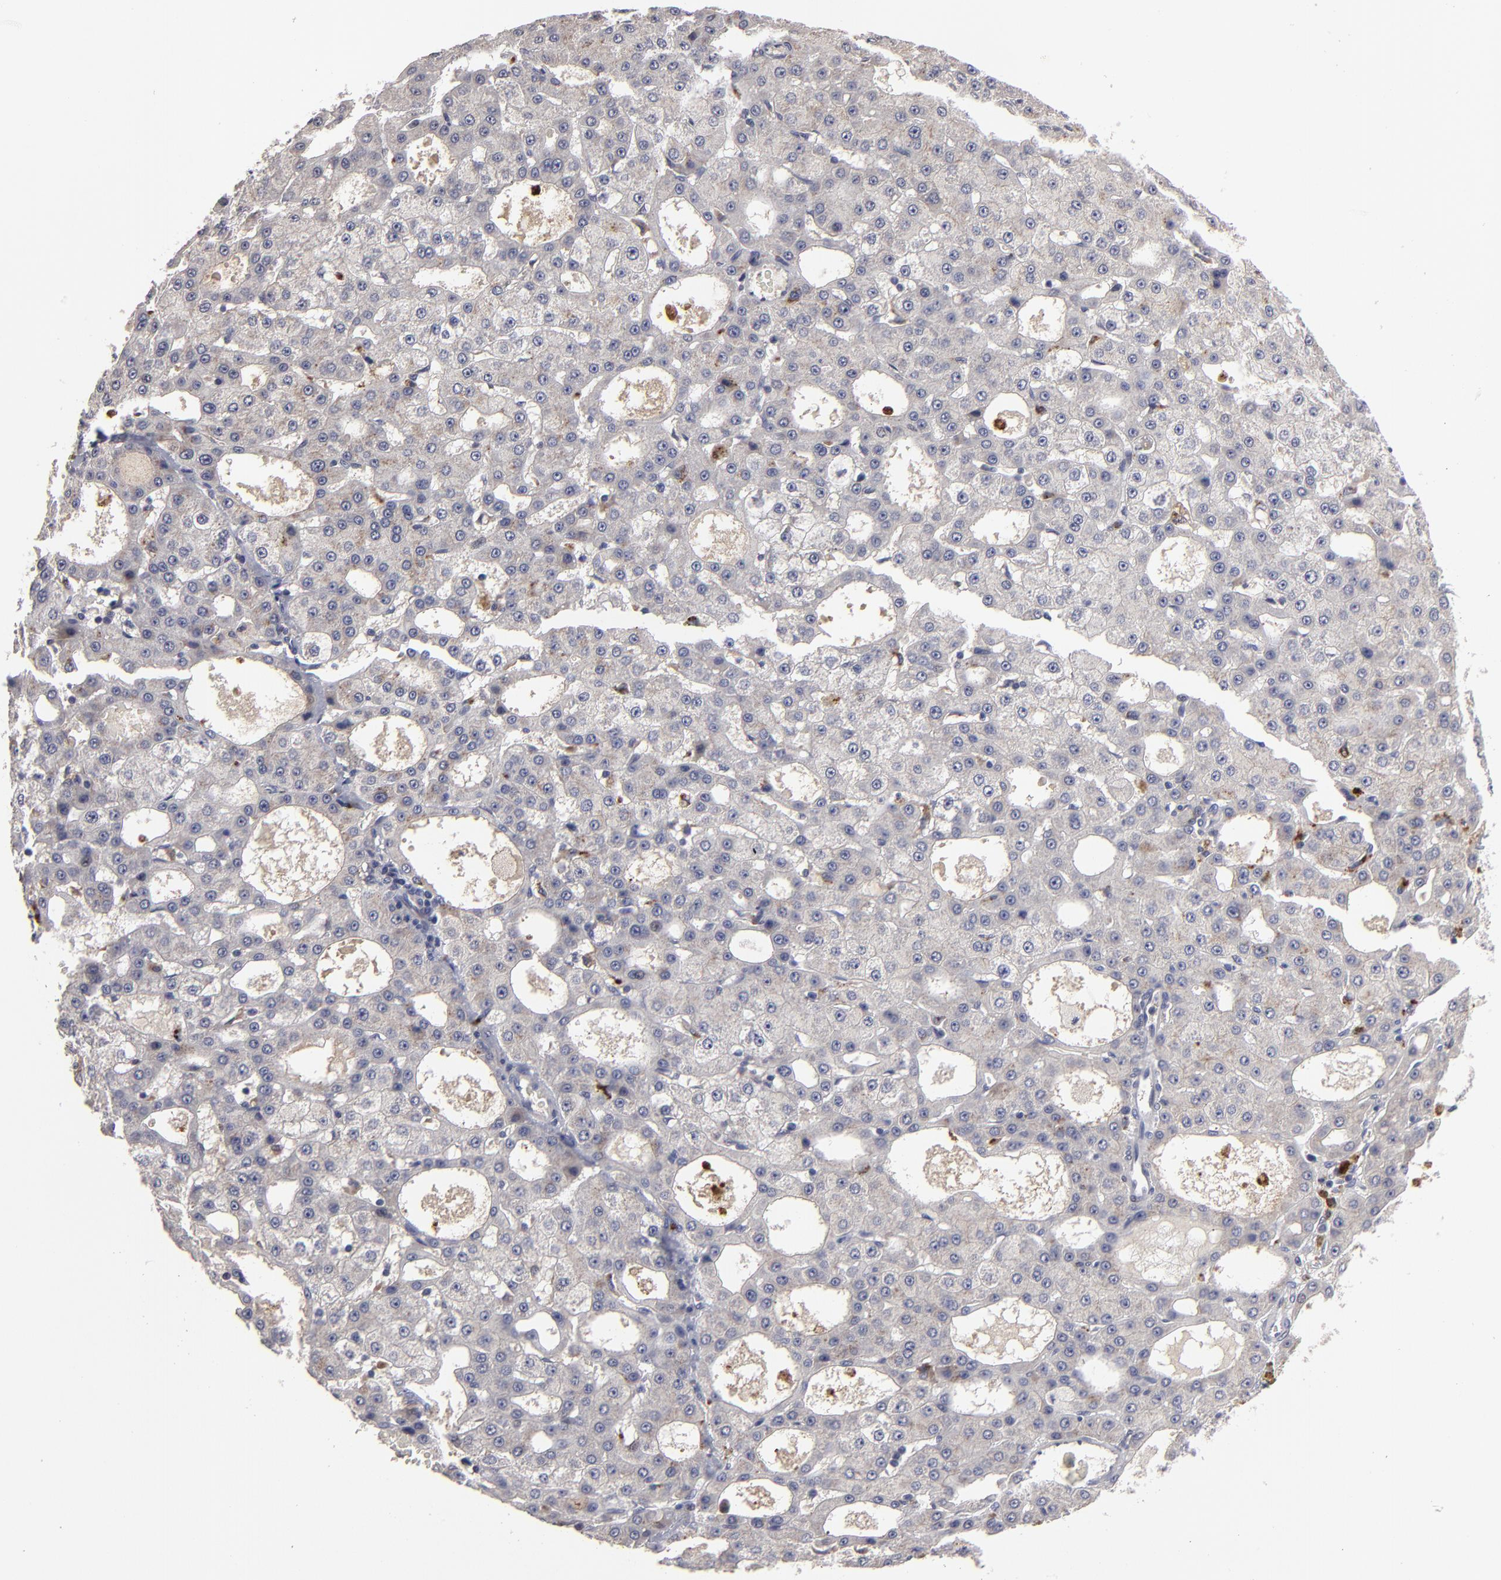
{"staining": {"intensity": "weak", "quantity": "25%-75%", "location": "cytoplasmic/membranous"}, "tissue": "liver cancer", "cell_type": "Tumor cells", "image_type": "cancer", "snomed": [{"axis": "morphology", "description": "Carcinoma, Hepatocellular, NOS"}, {"axis": "topography", "description": "Liver"}], "caption": "DAB immunohistochemical staining of human liver hepatocellular carcinoma exhibits weak cytoplasmic/membranous protein positivity in approximately 25%-75% of tumor cells.", "gene": "GPM6B", "patient": {"sex": "male", "age": 47}}